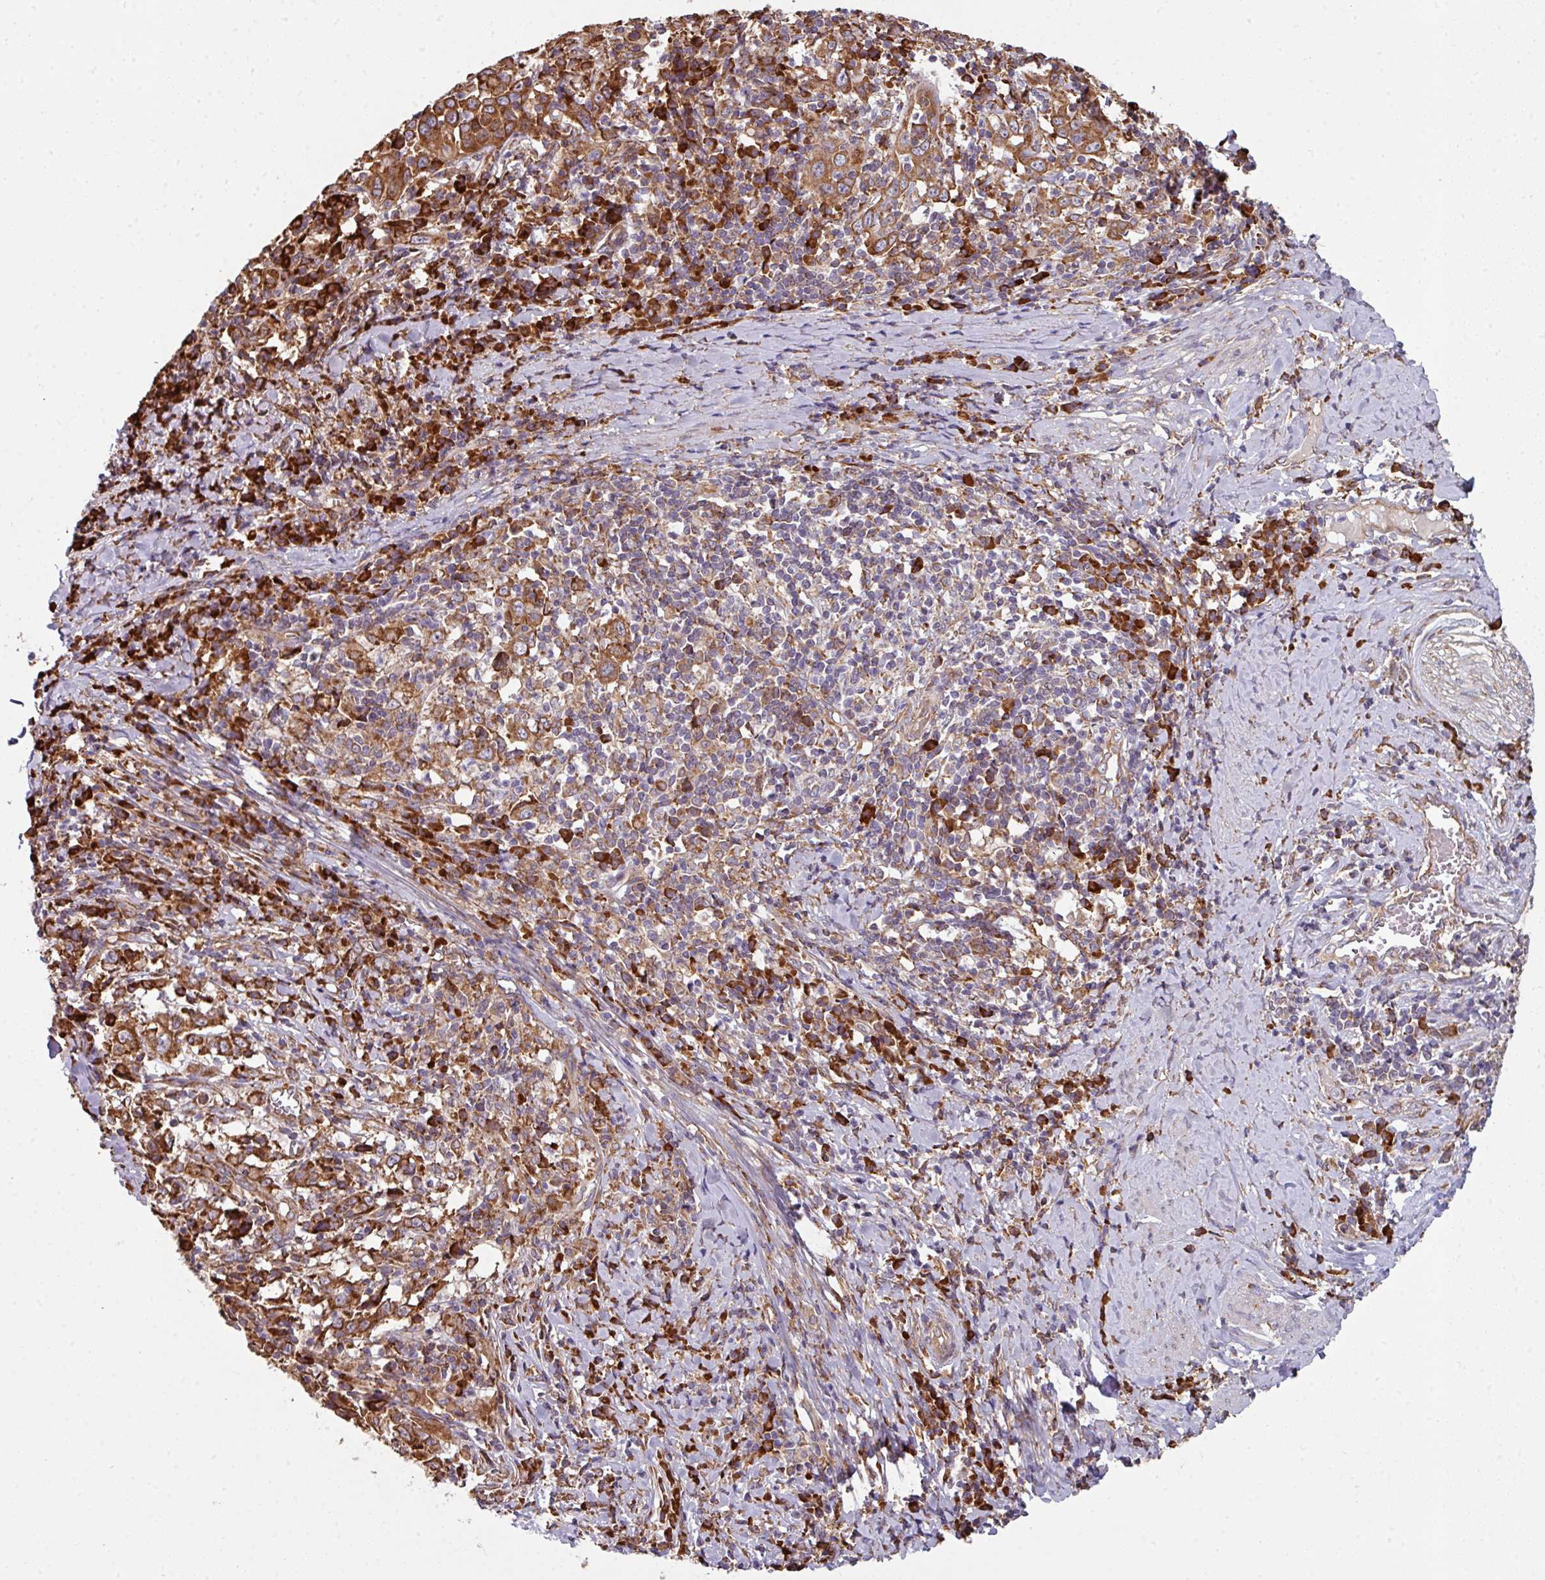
{"staining": {"intensity": "moderate", "quantity": ">75%", "location": "cytoplasmic/membranous"}, "tissue": "cervical cancer", "cell_type": "Tumor cells", "image_type": "cancer", "snomed": [{"axis": "morphology", "description": "Squamous cell carcinoma, NOS"}, {"axis": "topography", "description": "Cervix"}], "caption": "The immunohistochemical stain shows moderate cytoplasmic/membranous expression in tumor cells of cervical cancer (squamous cell carcinoma) tissue. The protein is stained brown, and the nuclei are stained in blue (DAB IHC with brightfield microscopy, high magnification).", "gene": "FAT4", "patient": {"sex": "female", "age": 46}}